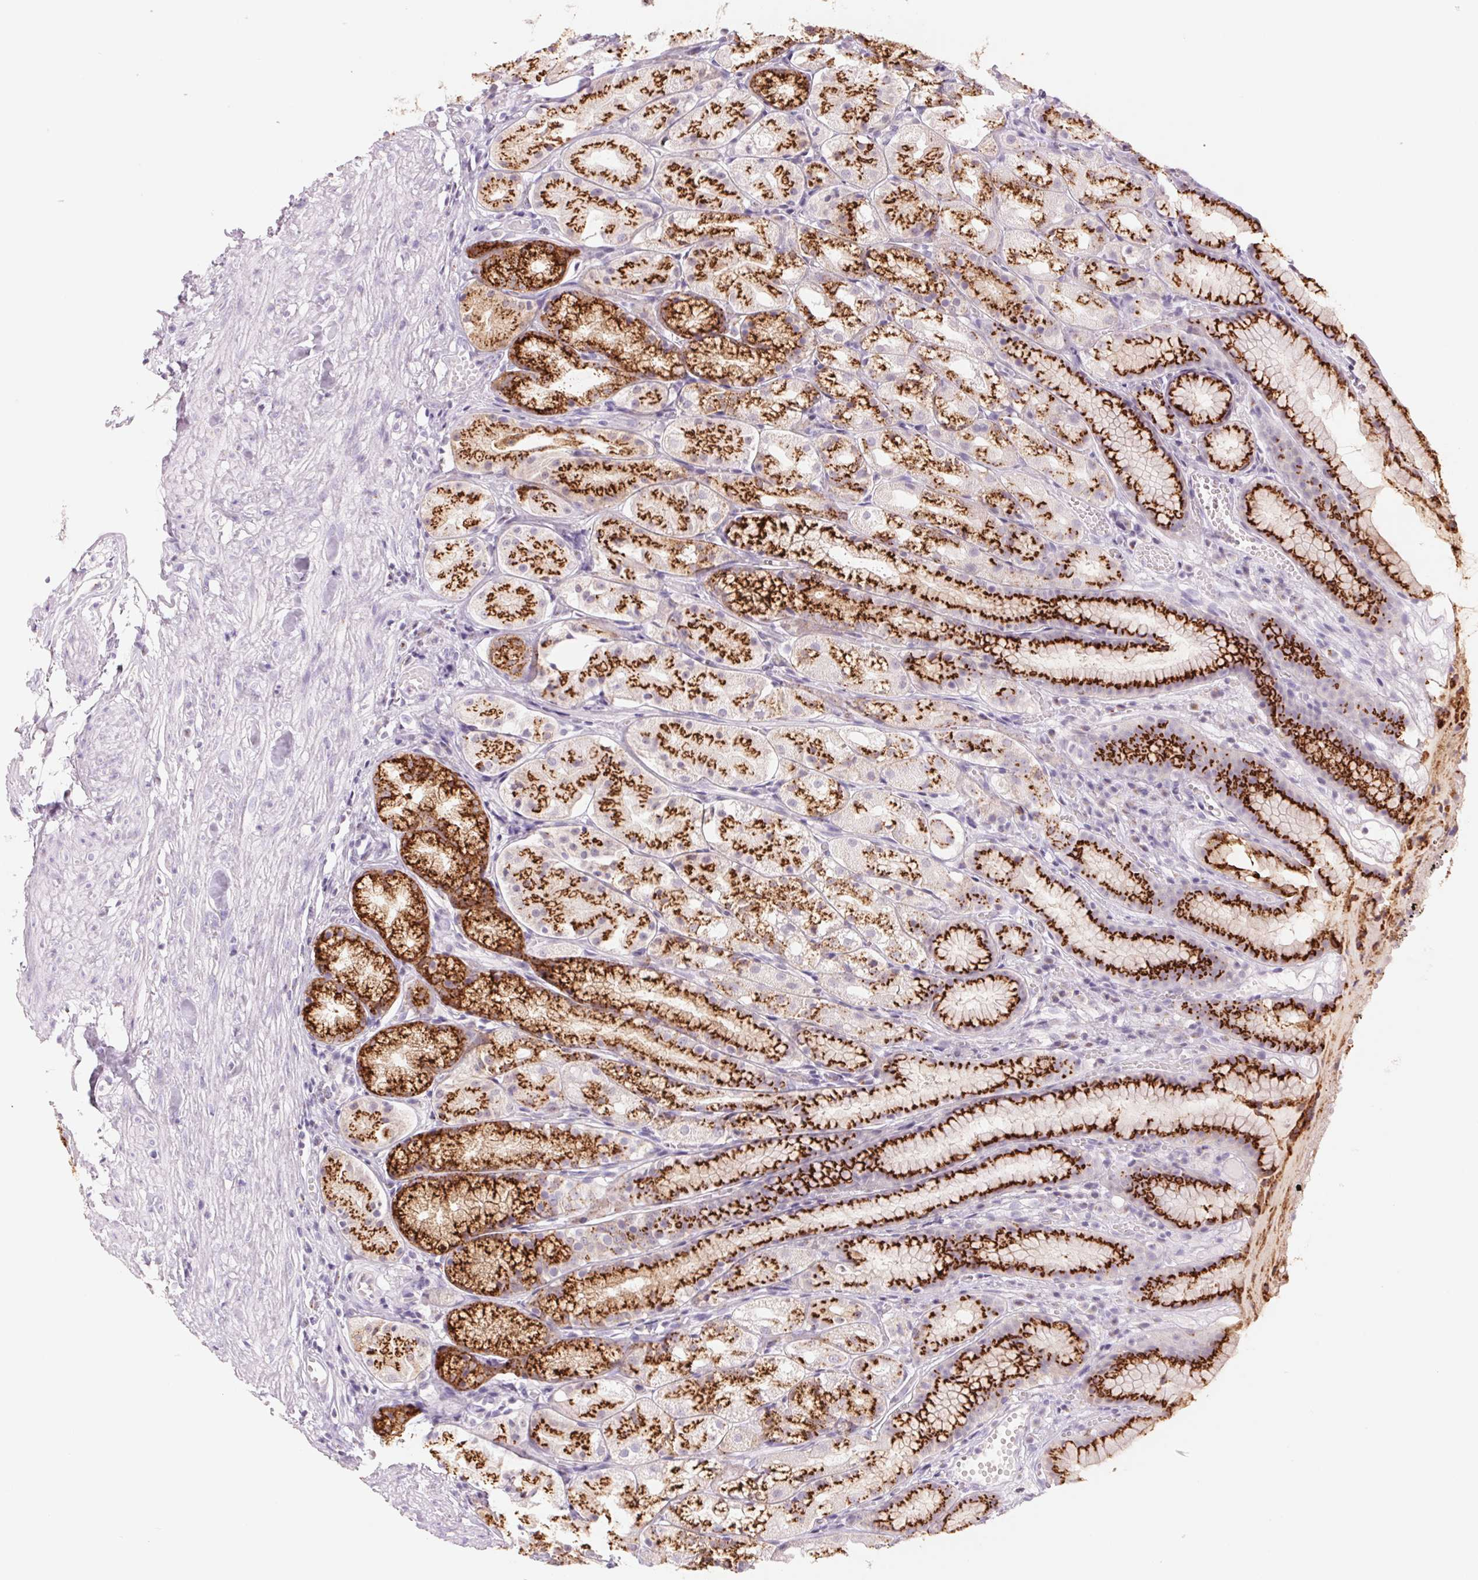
{"staining": {"intensity": "strong", "quantity": ">75%", "location": "cytoplasmic/membranous"}, "tissue": "stomach", "cell_type": "Glandular cells", "image_type": "normal", "snomed": [{"axis": "morphology", "description": "Normal tissue, NOS"}, {"axis": "topography", "description": "Stomach"}], "caption": "Immunohistochemistry micrograph of normal stomach: human stomach stained using immunohistochemistry reveals high levels of strong protein expression localized specifically in the cytoplasmic/membranous of glandular cells, appearing as a cytoplasmic/membranous brown color.", "gene": "GALNT7", "patient": {"sex": "male", "age": 70}}